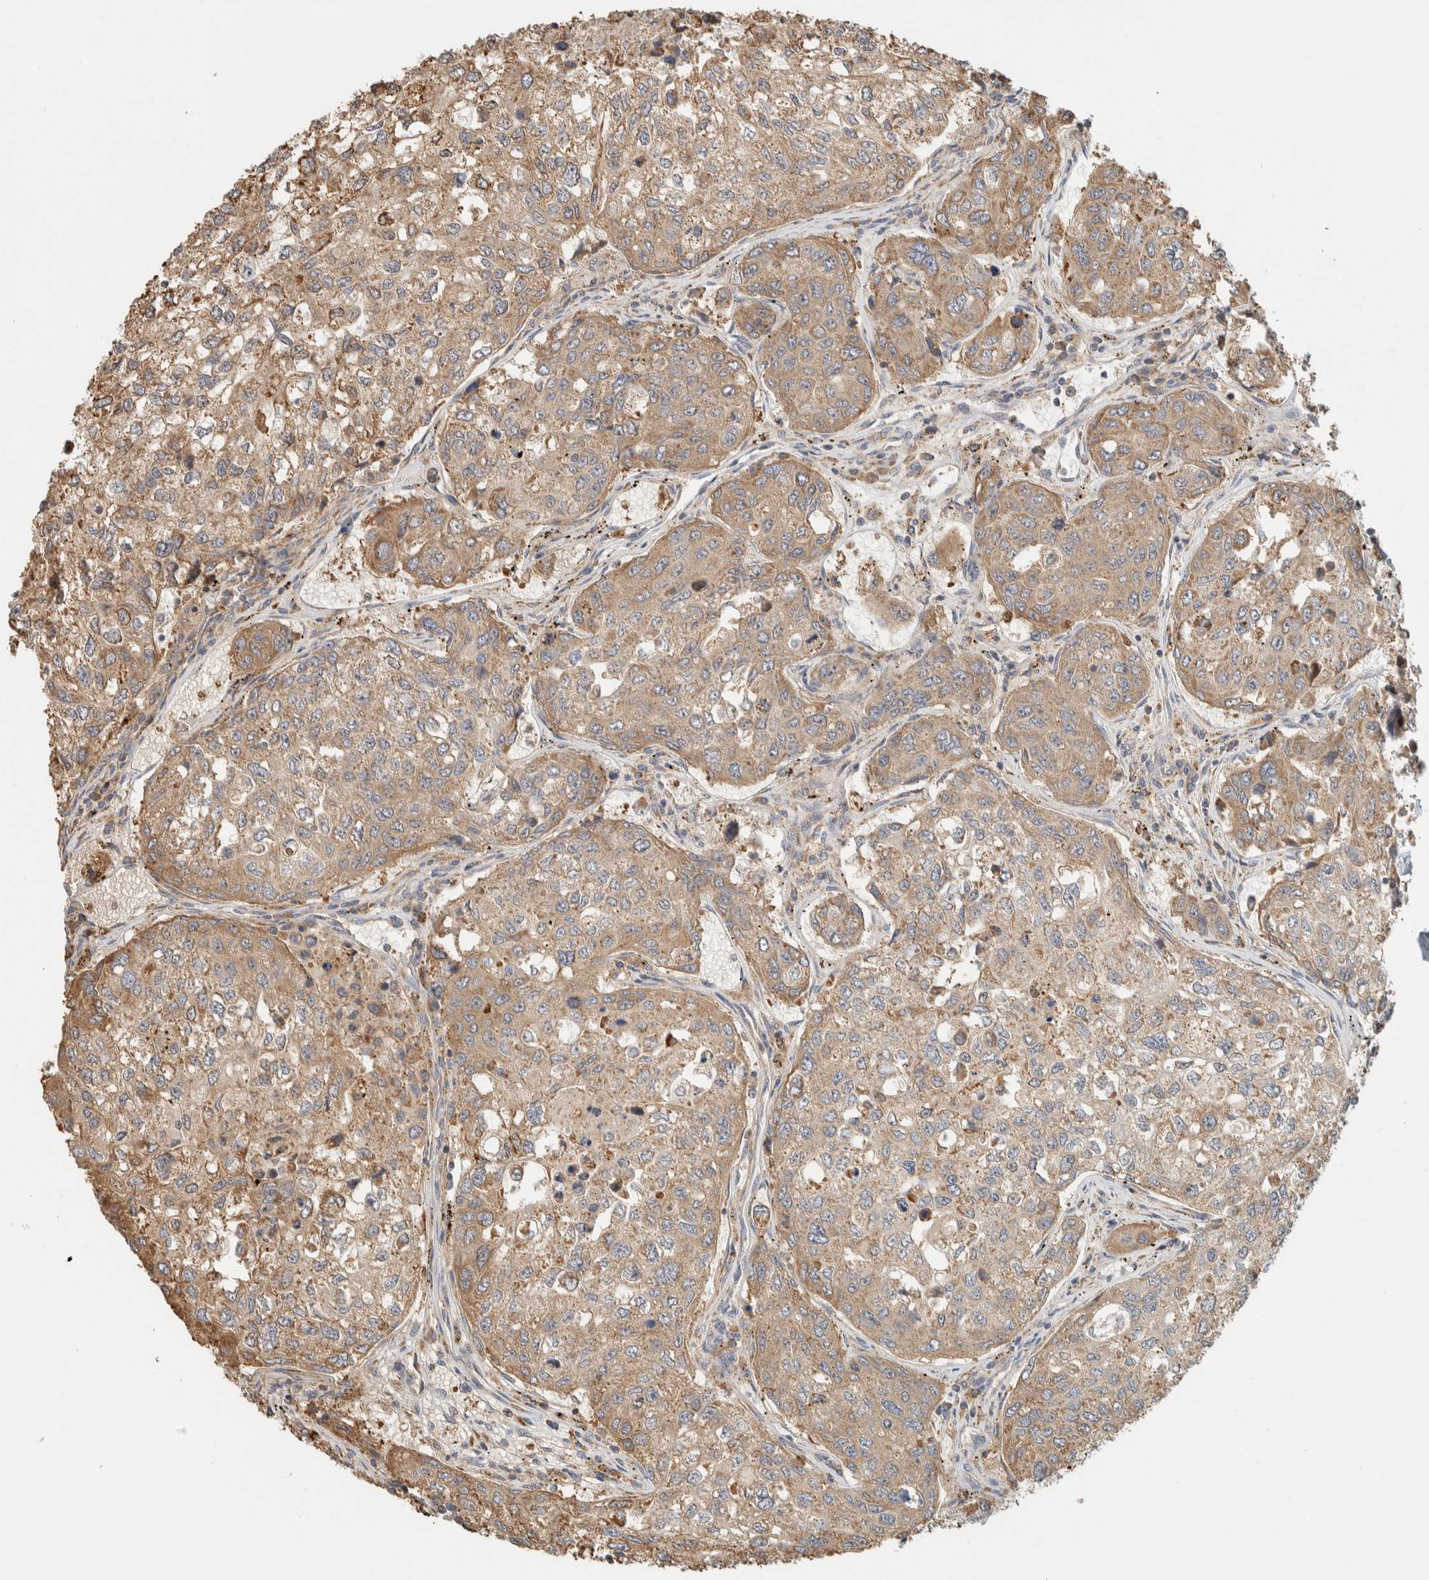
{"staining": {"intensity": "moderate", "quantity": ">75%", "location": "cytoplasmic/membranous"}, "tissue": "urothelial cancer", "cell_type": "Tumor cells", "image_type": "cancer", "snomed": [{"axis": "morphology", "description": "Urothelial carcinoma, High grade"}, {"axis": "topography", "description": "Lymph node"}, {"axis": "topography", "description": "Urinary bladder"}], "caption": "Protein analysis of urothelial cancer tissue exhibits moderate cytoplasmic/membranous staining in approximately >75% of tumor cells. The staining was performed using DAB (3,3'-diaminobenzidine) to visualize the protein expression in brown, while the nuclei were stained in blue with hematoxylin (Magnification: 20x).", "gene": "RAB11FIP1", "patient": {"sex": "male", "age": 51}}